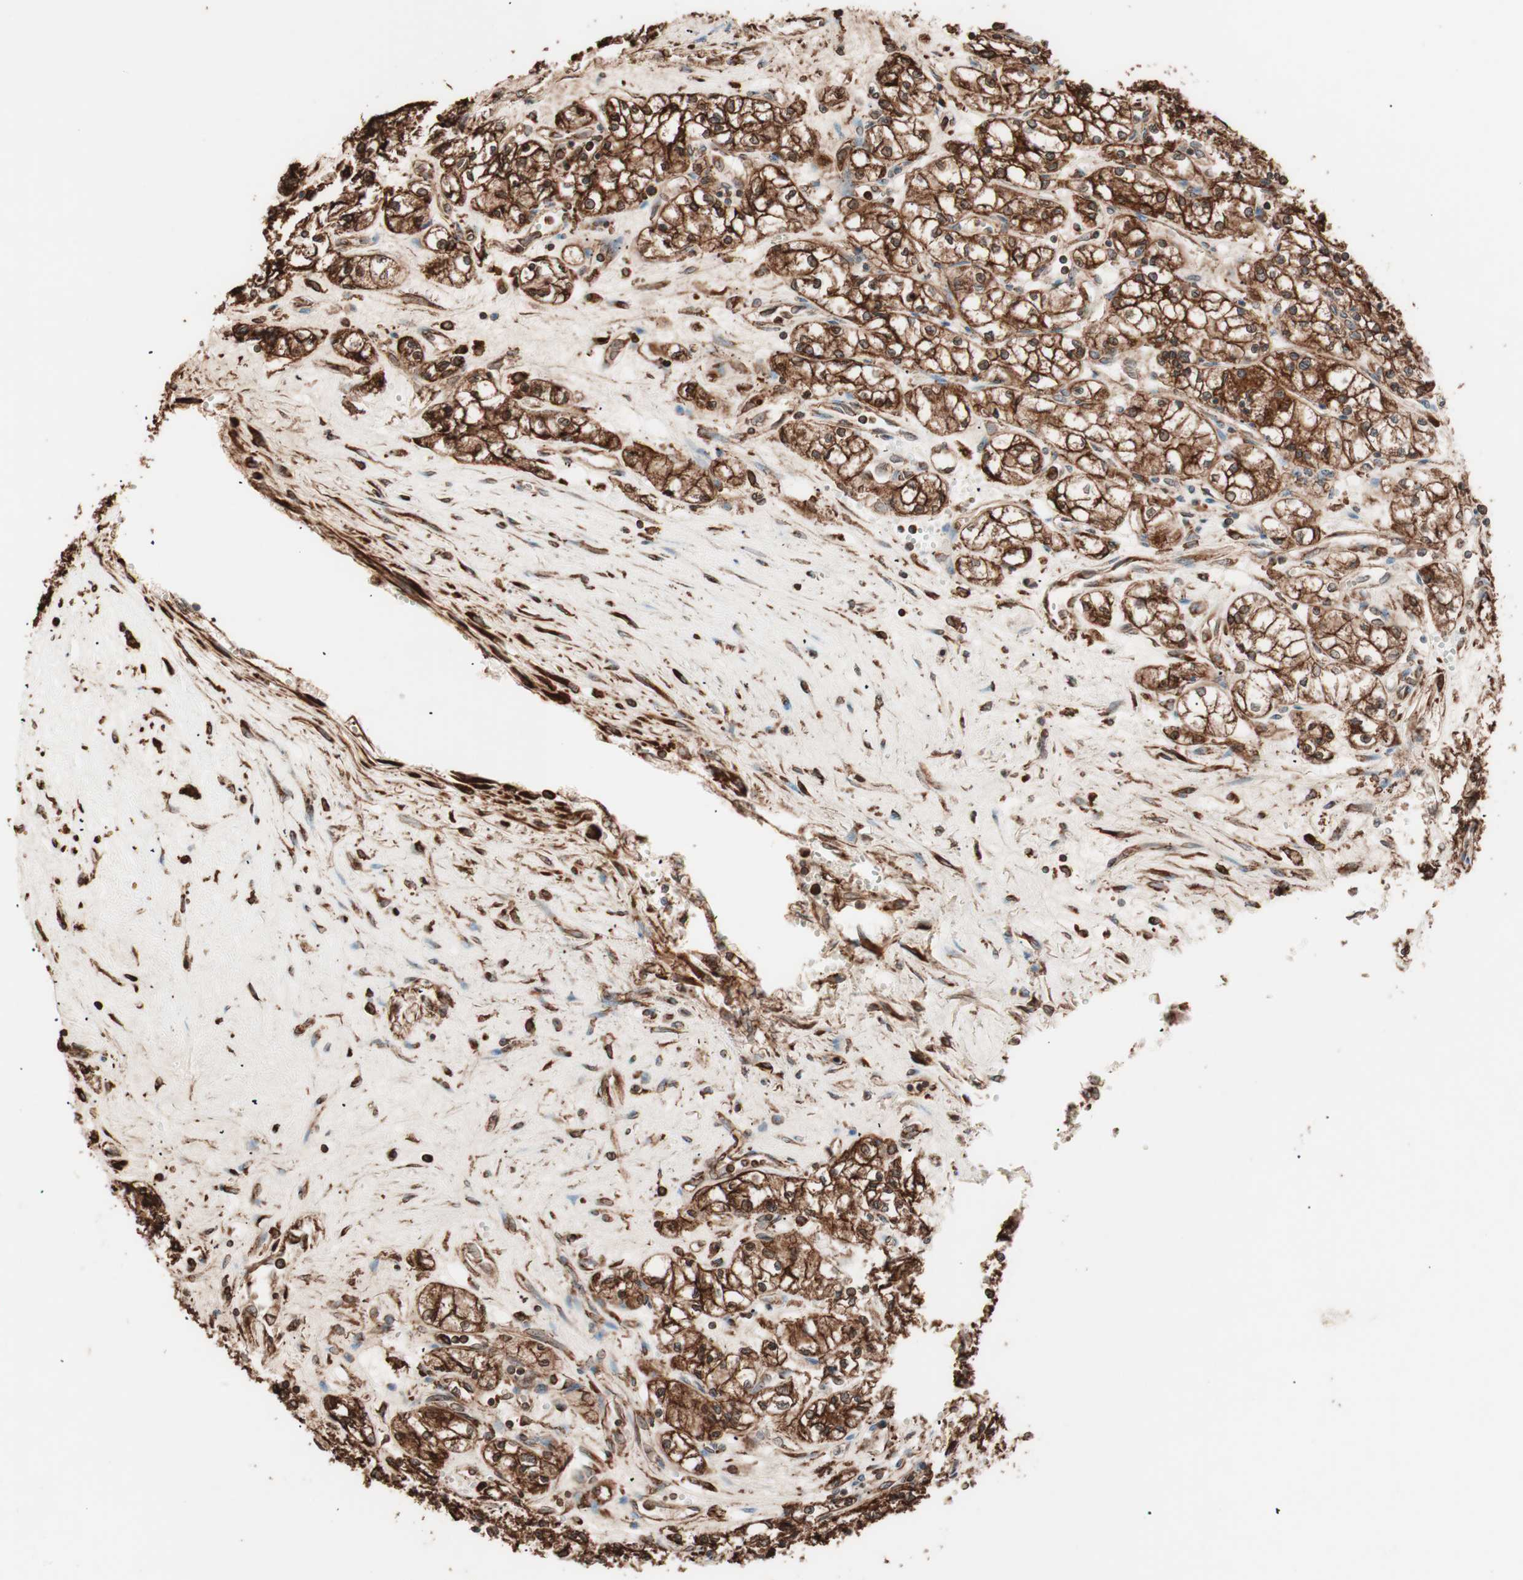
{"staining": {"intensity": "strong", "quantity": ">75%", "location": "cytoplasmic/membranous"}, "tissue": "renal cancer", "cell_type": "Tumor cells", "image_type": "cancer", "snomed": [{"axis": "morphology", "description": "Normal tissue, NOS"}, {"axis": "morphology", "description": "Adenocarcinoma, NOS"}, {"axis": "topography", "description": "Kidney"}], "caption": "There is high levels of strong cytoplasmic/membranous positivity in tumor cells of renal adenocarcinoma, as demonstrated by immunohistochemical staining (brown color).", "gene": "VEGFA", "patient": {"sex": "male", "age": 59}}